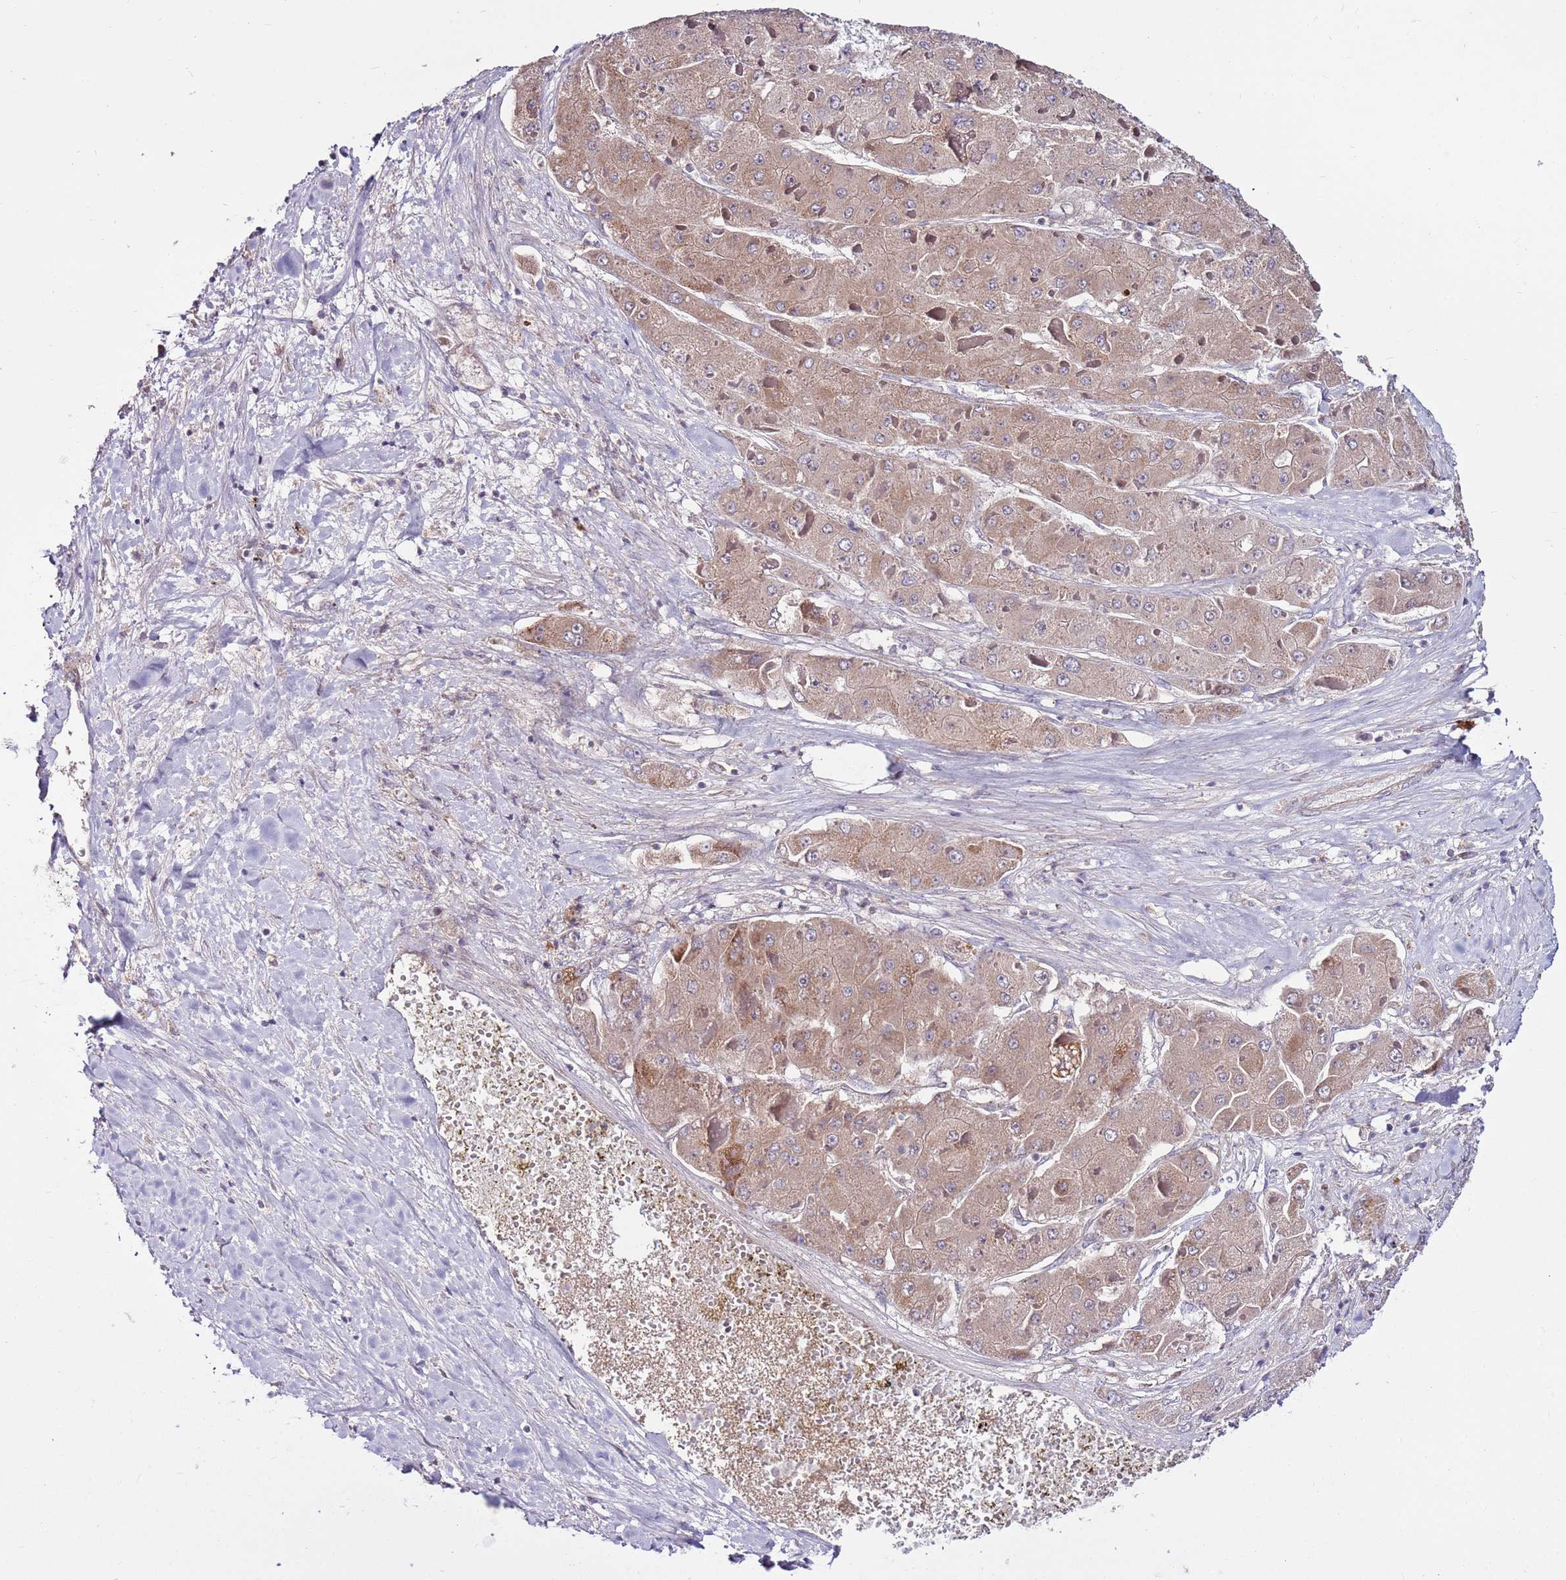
{"staining": {"intensity": "moderate", "quantity": ">75%", "location": "cytoplasmic/membranous"}, "tissue": "liver cancer", "cell_type": "Tumor cells", "image_type": "cancer", "snomed": [{"axis": "morphology", "description": "Carcinoma, Hepatocellular, NOS"}, {"axis": "topography", "description": "Liver"}], "caption": "Immunohistochemical staining of human liver cancer exhibits medium levels of moderate cytoplasmic/membranous expression in approximately >75% of tumor cells. The staining was performed using DAB (3,3'-diaminobenzidine), with brown indicating positive protein expression. Nuclei are stained blue with hematoxylin.", "gene": "SMG1", "patient": {"sex": "female", "age": 73}}